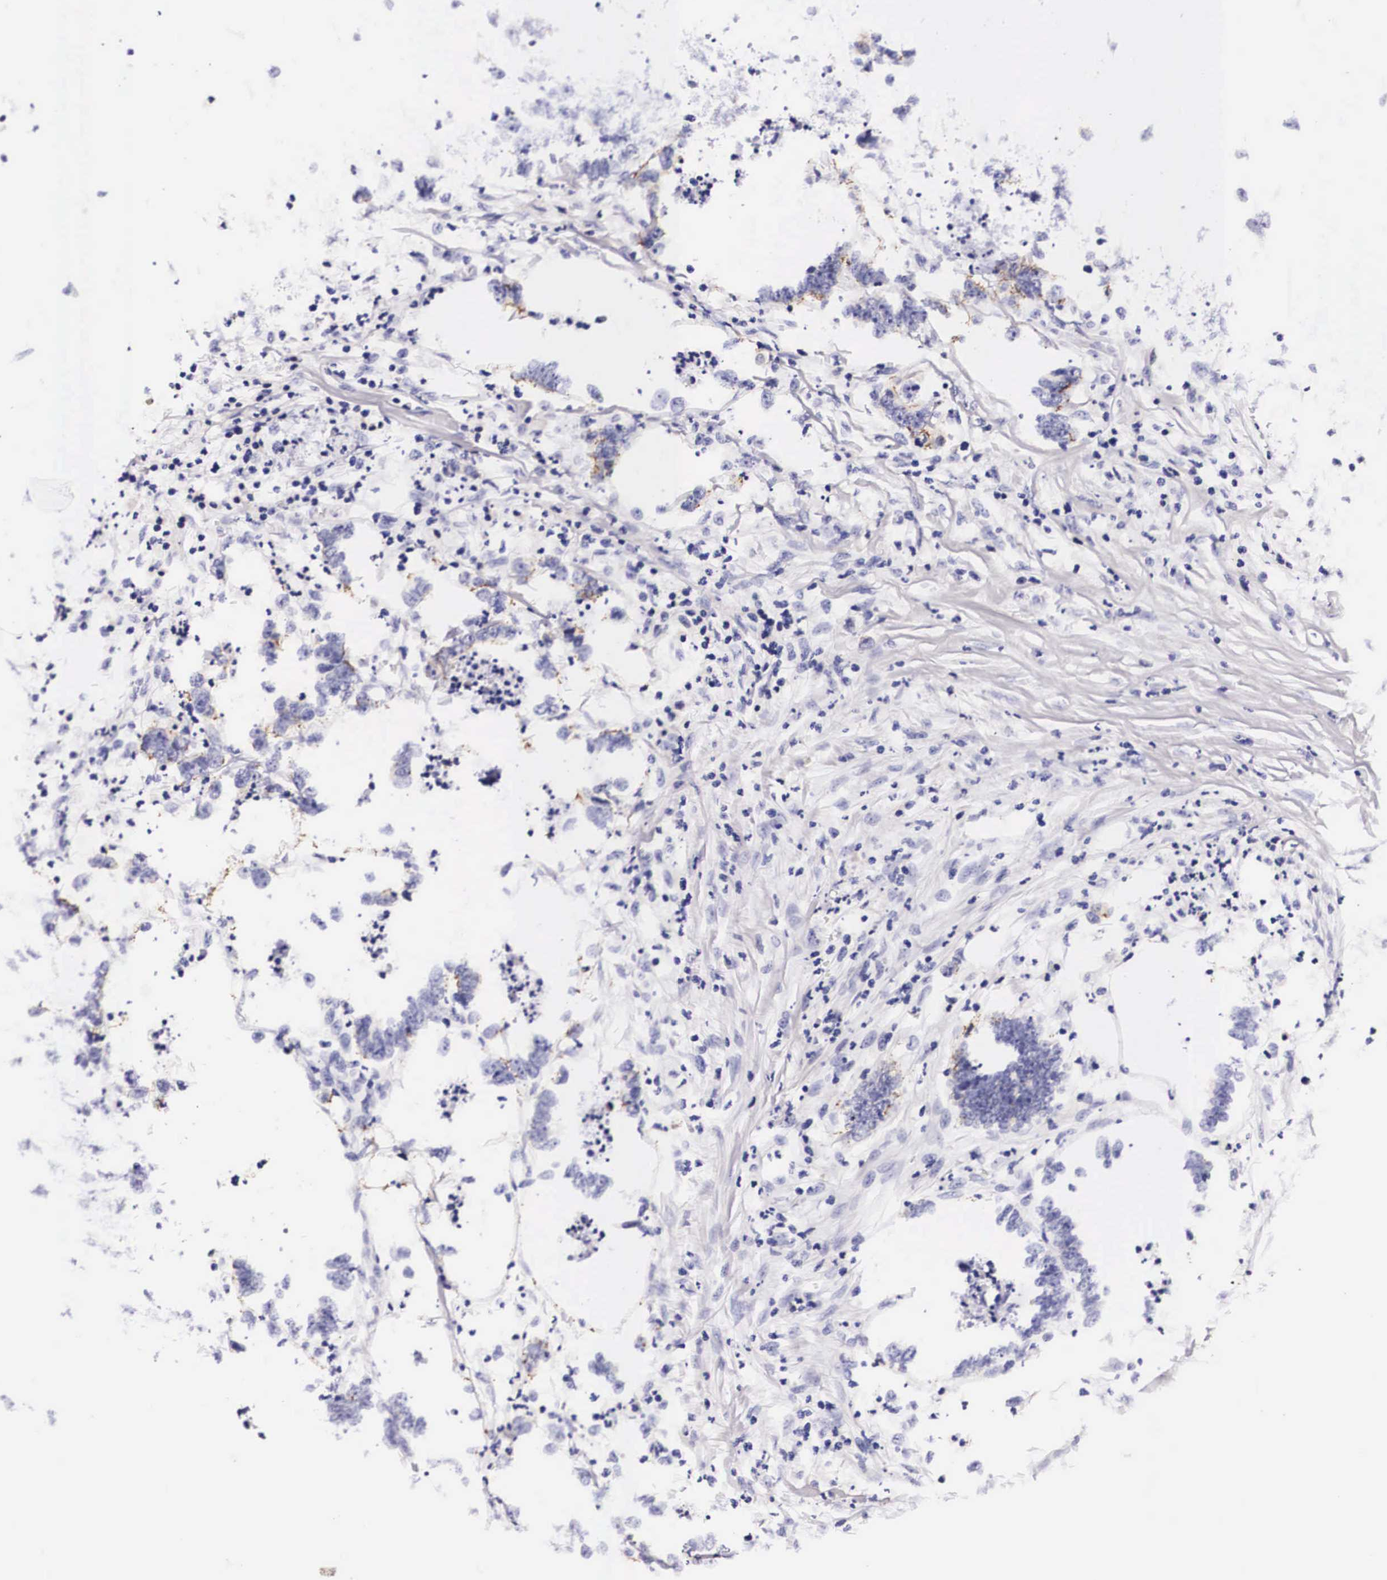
{"staining": {"intensity": "weak", "quantity": "<25%", "location": "cytoplasmic/membranous"}, "tissue": "colorectal cancer", "cell_type": "Tumor cells", "image_type": "cancer", "snomed": [{"axis": "morphology", "description": "Adenocarcinoma, NOS"}, {"axis": "topography", "description": "Colon"}], "caption": "This histopathology image is of colorectal adenocarcinoma stained with immunohistochemistry to label a protein in brown with the nuclei are counter-stained blue. There is no positivity in tumor cells. (DAB (3,3'-diaminobenzidine) IHC with hematoxylin counter stain).", "gene": "PHETA2", "patient": {"sex": "male", "age": 55}}